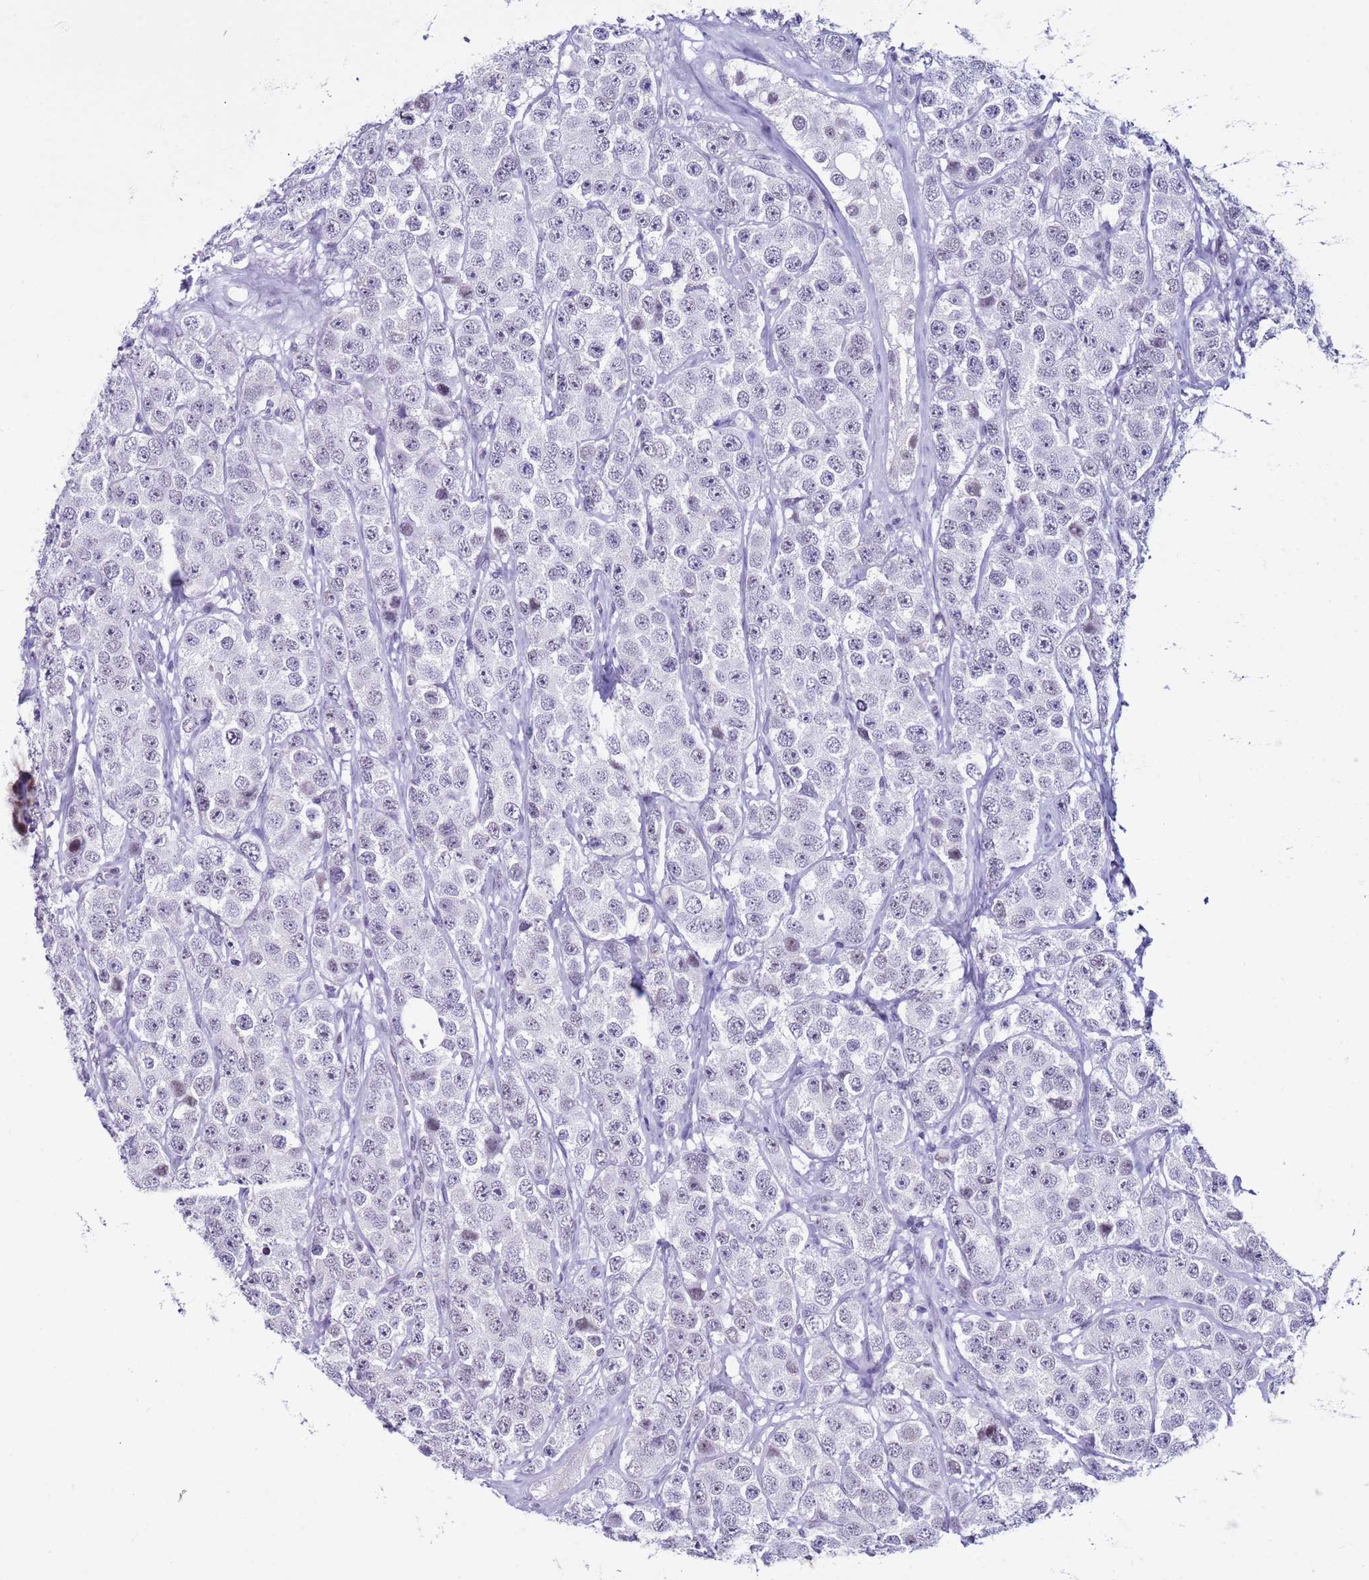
{"staining": {"intensity": "weak", "quantity": "<25%", "location": "nuclear"}, "tissue": "testis cancer", "cell_type": "Tumor cells", "image_type": "cancer", "snomed": [{"axis": "morphology", "description": "Seminoma, NOS"}, {"axis": "topography", "description": "Testis"}], "caption": "Testis seminoma stained for a protein using immunohistochemistry reveals no staining tumor cells.", "gene": "DHX15", "patient": {"sex": "male", "age": 28}}